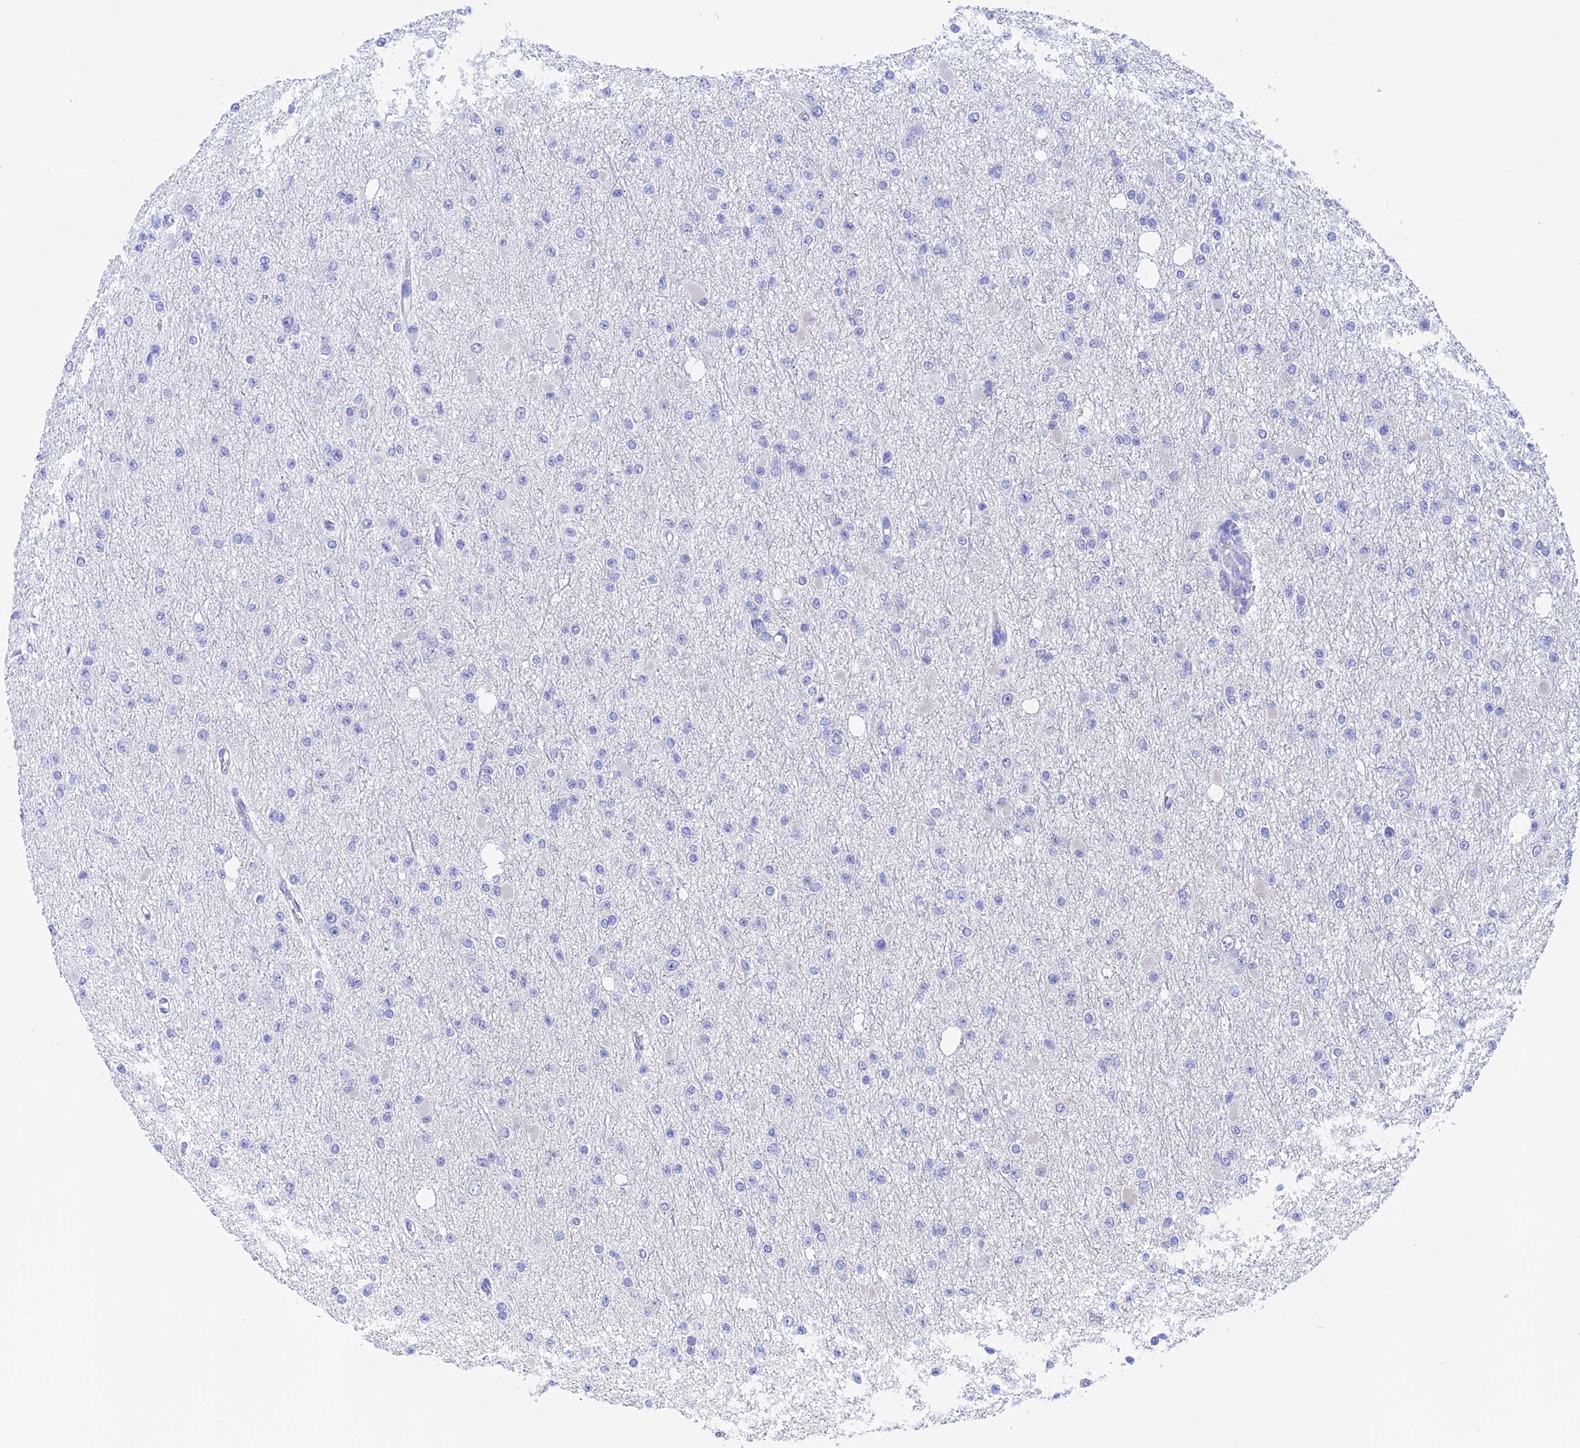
{"staining": {"intensity": "negative", "quantity": "none", "location": "none"}, "tissue": "glioma", "cell_type": "Tumor cells", "image_type": "cancer", "snomed": [{"axis": "morphology", "description": "Glioma, malignant, Low grade"}, {"axis": "topography", "description": "Brain"}], "caption": "Immunohistochemistry of glioma exhibits no expression in tumor cells.", "gene": "STUB1", "patient": {"sex": "female", "age": 22}}